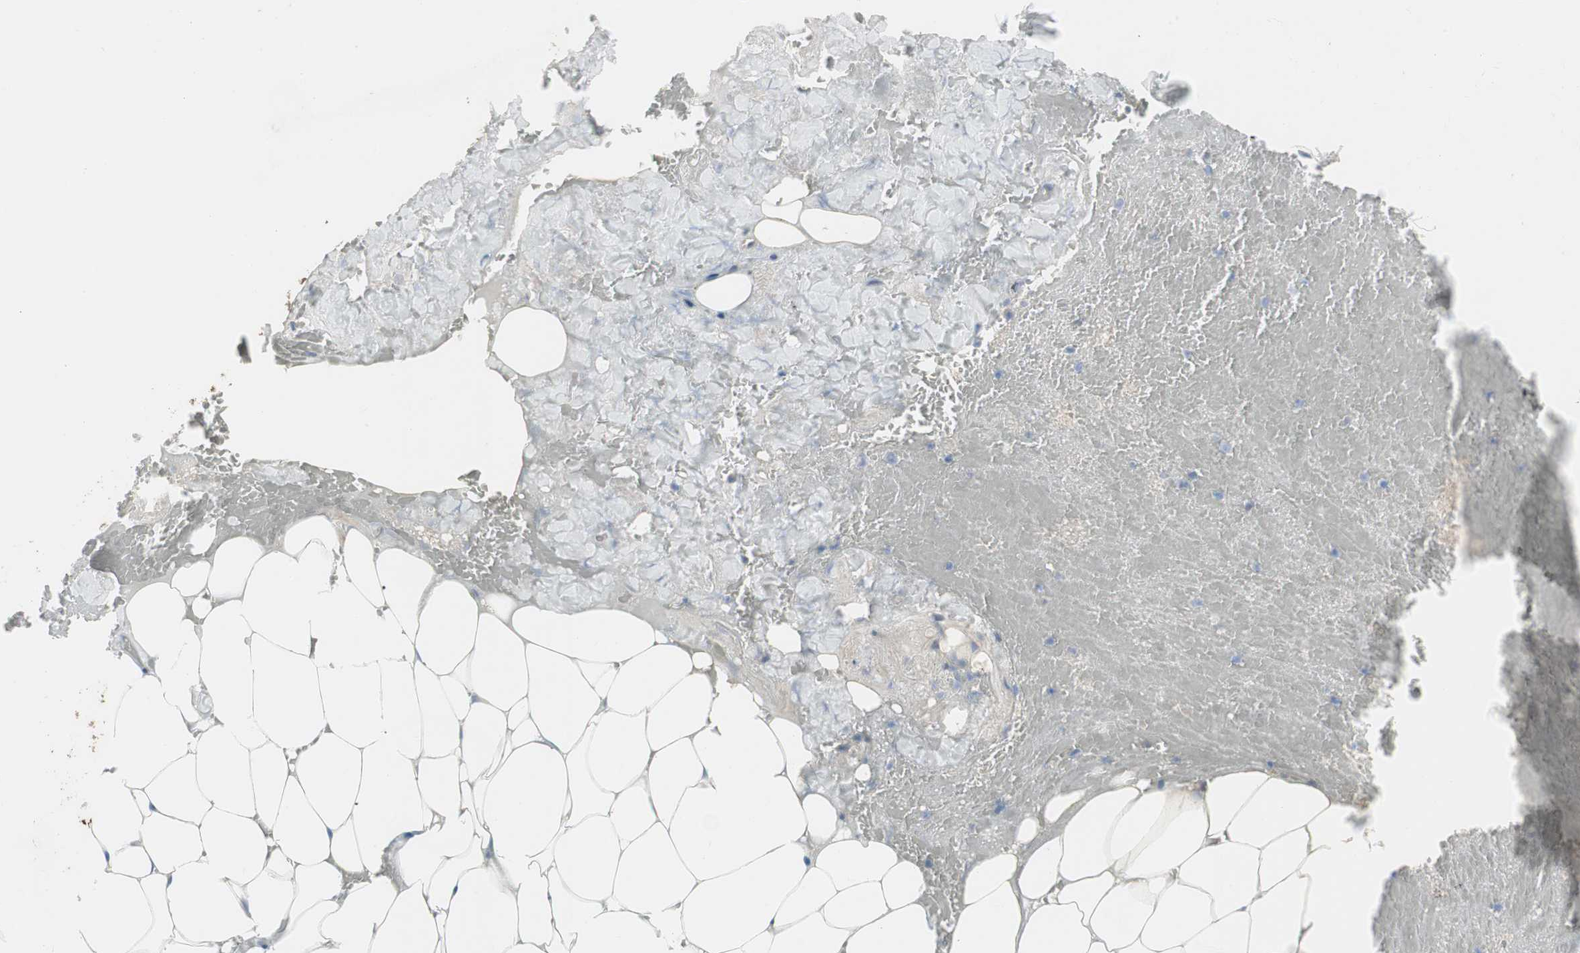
{"staining": {"intensity": "negative", "quantity": "none", "location": "none"}, "tissue": "adipose tissue", "cell_type": "Adipocytes", "image_type": "normal", "snomed": [{"axis": "morphology", "description": "Normal tissue, NOS"}, {"axis": "topography", "description": "Peripheral nerve tissue"}], "caption": "High magnification brightfield microscopy of unremarkable adipose tissue stained with DAB (brown) and counterstained with hematoxylin (blue): adipocytes show no significant expression.", "gene": "PIGR", "patient": {"sex": "male", "age": 70}}